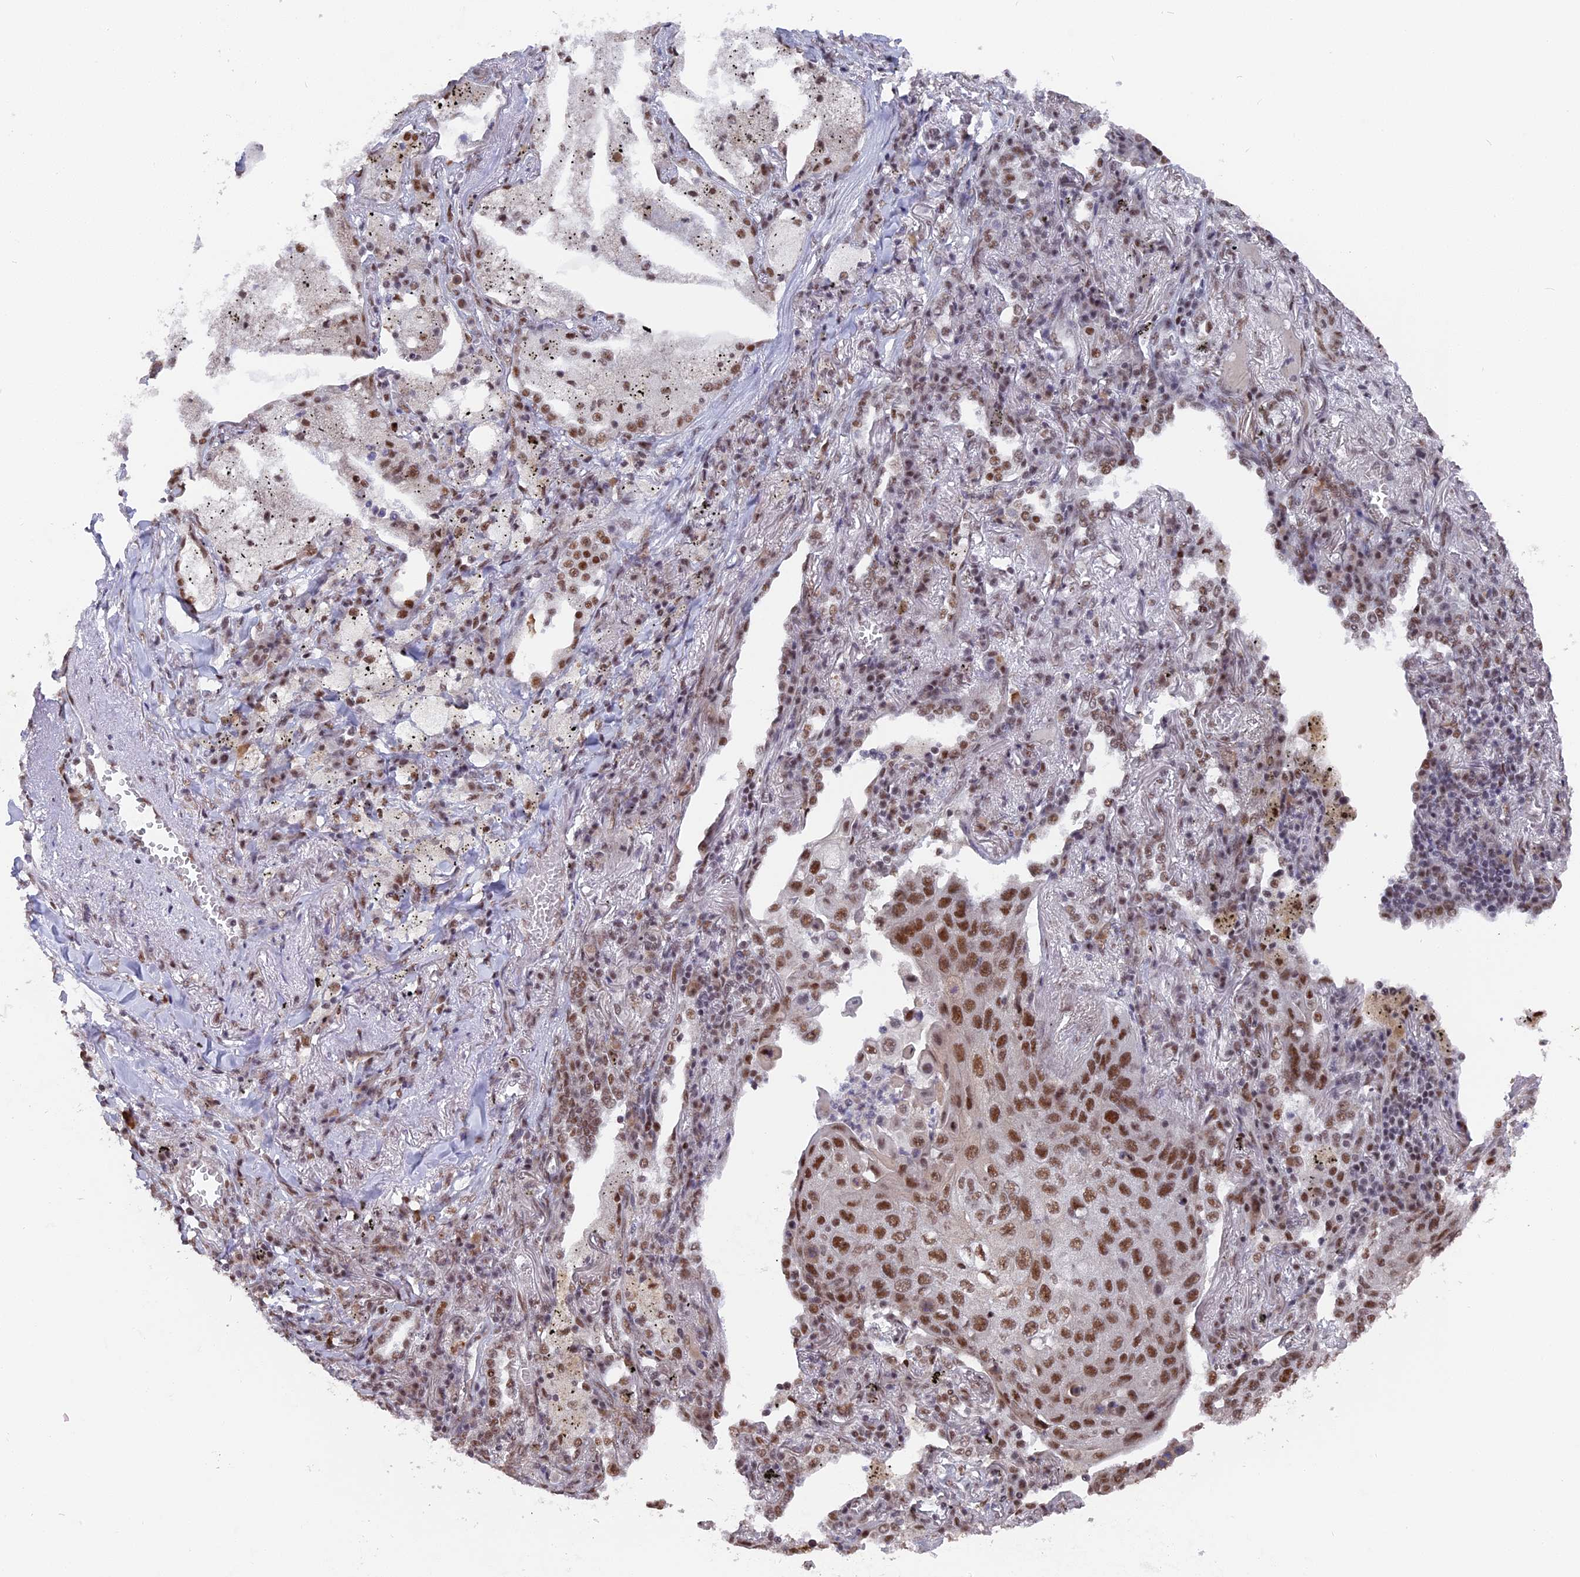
{"staining": {"intensity": "moderate", "quantity": ">75%", "location": "nuclear"}, "tissue": "lung cancer", "cell_type": "Tumor cells", "image_type": "cancer", "snomed": [{"axis": "morphology", "description": "Squamous cell carcinoma, NOS"}, {"axis": "topography", "description": "Lung"}], "caption": "The photomicrograph shows immunohistochemical staining of lung cancer. There is moderate nuclear positivity is present in about >75% of tumor cells. (DAB (3,3'-diaminobenzidine) = brown stain, brightfield microscopy at high magnification).", "gene": "SF3A2", "patient": {"sex": "female", "age": 63}}